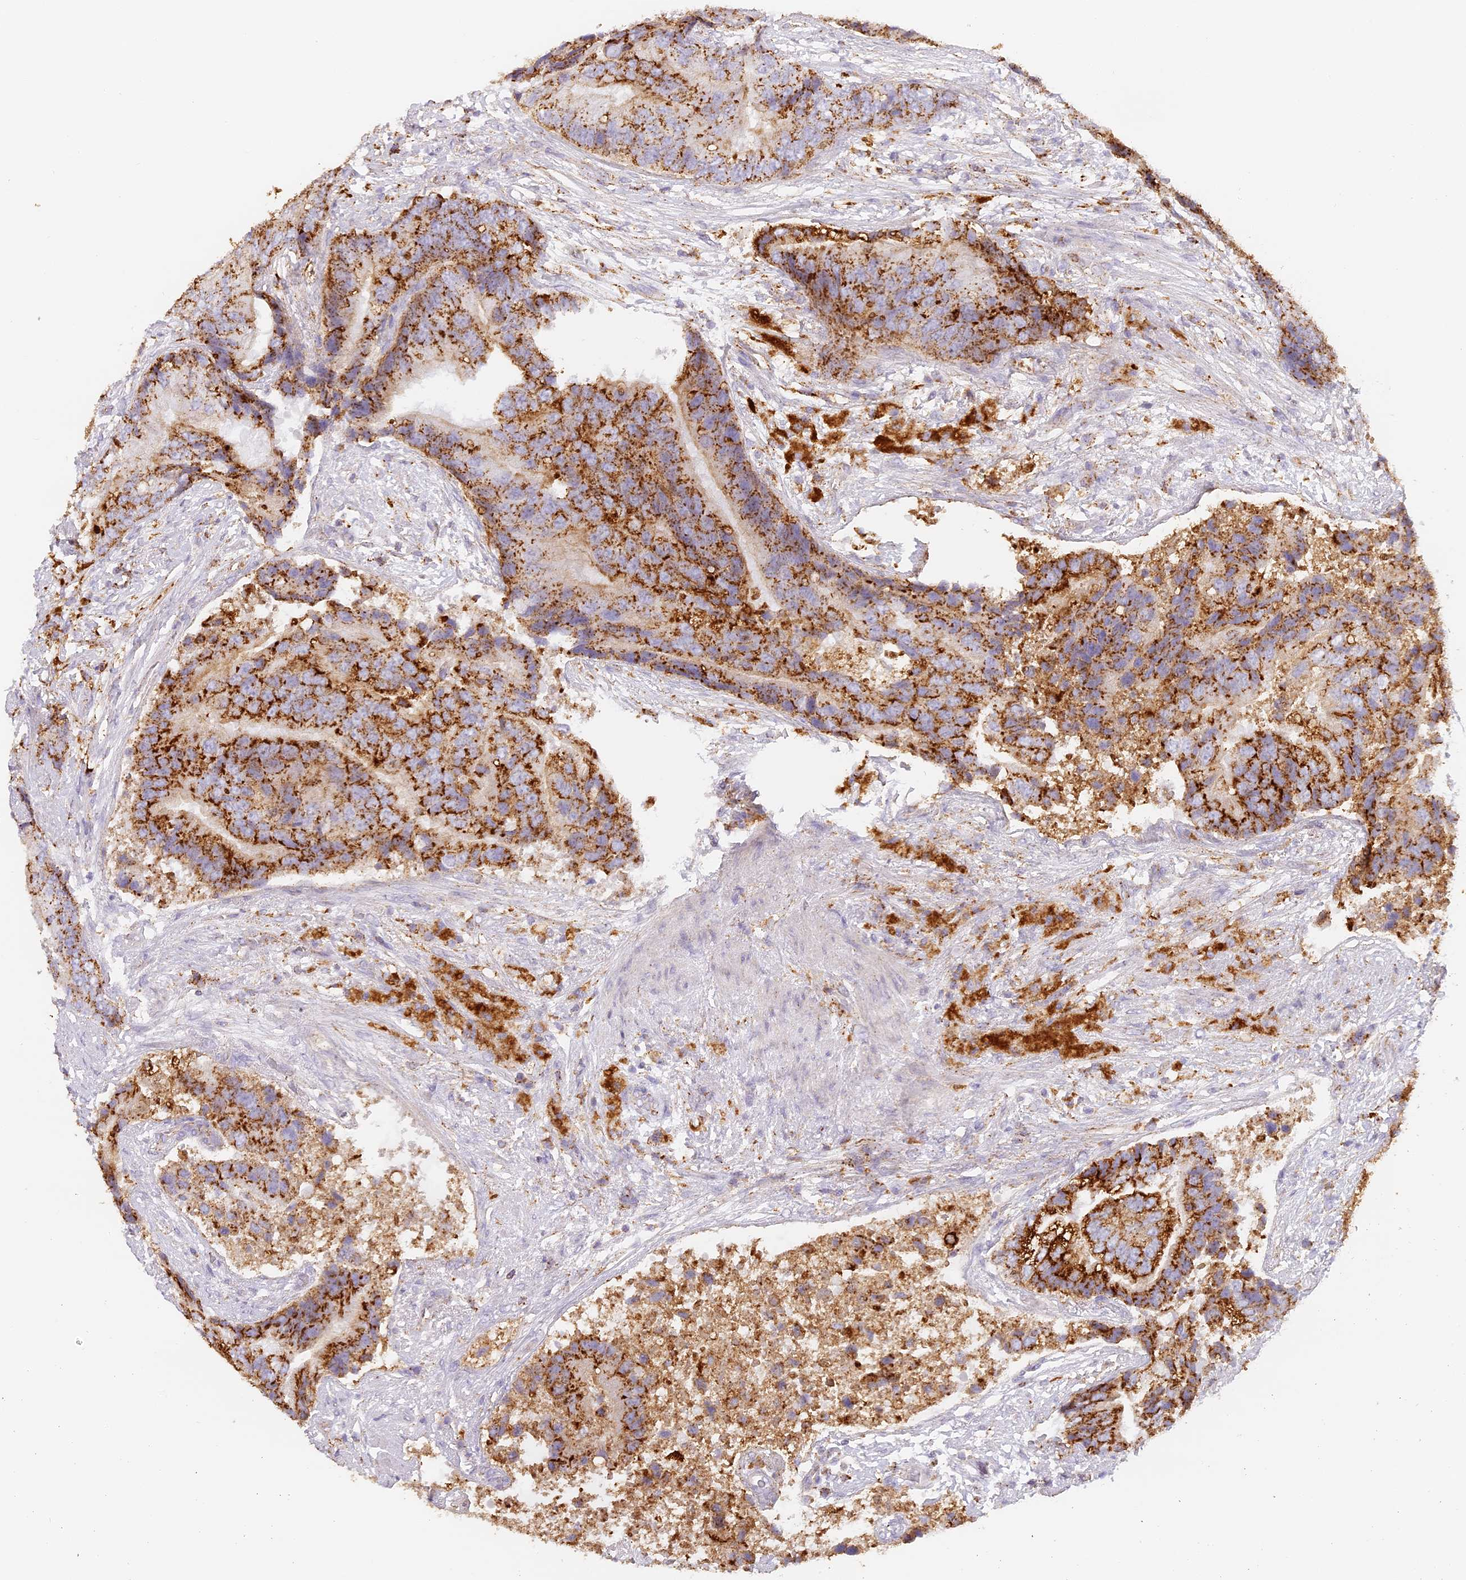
{"staining": {"intensity": "strong", "quantity": ">75%", "location": "cytoplasmic/membranous"}, "tissue": "prostate cancer", "cell_type": "Tumor cells", "image_type": "cancer", "snomed": [{"axis": "morphology", "description": "Adenocarcinoma, High grade"}, {"axis": "topography", "description": "Prostate"}], "caption": "Protein analysis of prostate adenocarcinoma (high-grade) tissue shows strong cytoplasmic/membranous staining in approximately >75% of tumor cells.", "gene": "LAMP2", "patient": {"sex": "male", "age": 70}}